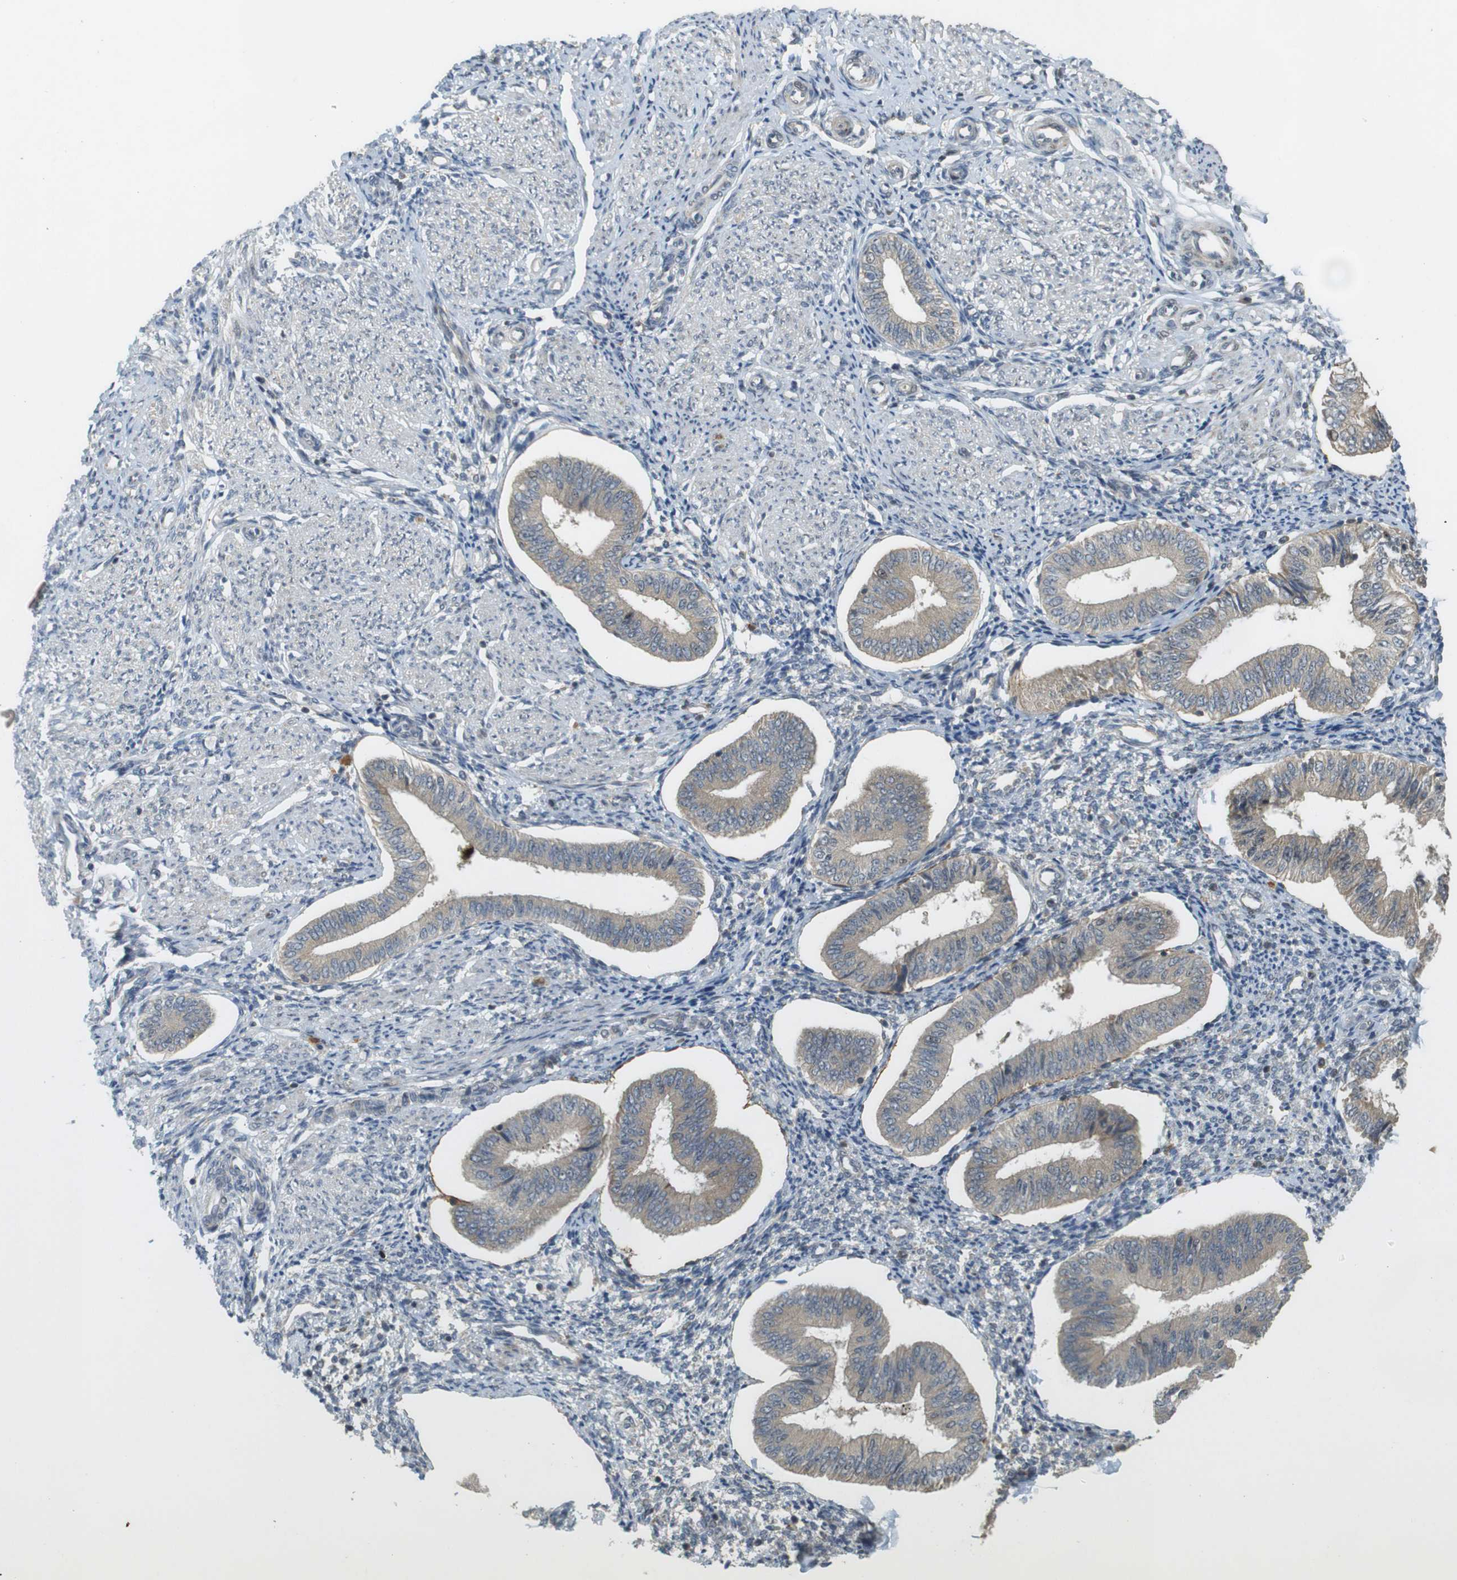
{"staining": {"intensity": "moderate", "quantity": "<25%", "location": "cytoplasmic/membranous"}, "tissue": "endometrium", "cell_type": "Cells in endometrial stroma", "image_type": "normal", "snomed": [{"axis": "morphology", "description": "Normal tissue, NOS"}, {"axis": "topography", "description": "Endometrium"}], "caption": "Protein expression by immunohistochemistry (IHC) displays moderate cytoplasmic/membranous staining in approximately <25% of cells in endometrial stroma in benign endometrium.", "gene": "TMX3", "patient": {"sex": "female", "age": 50}}